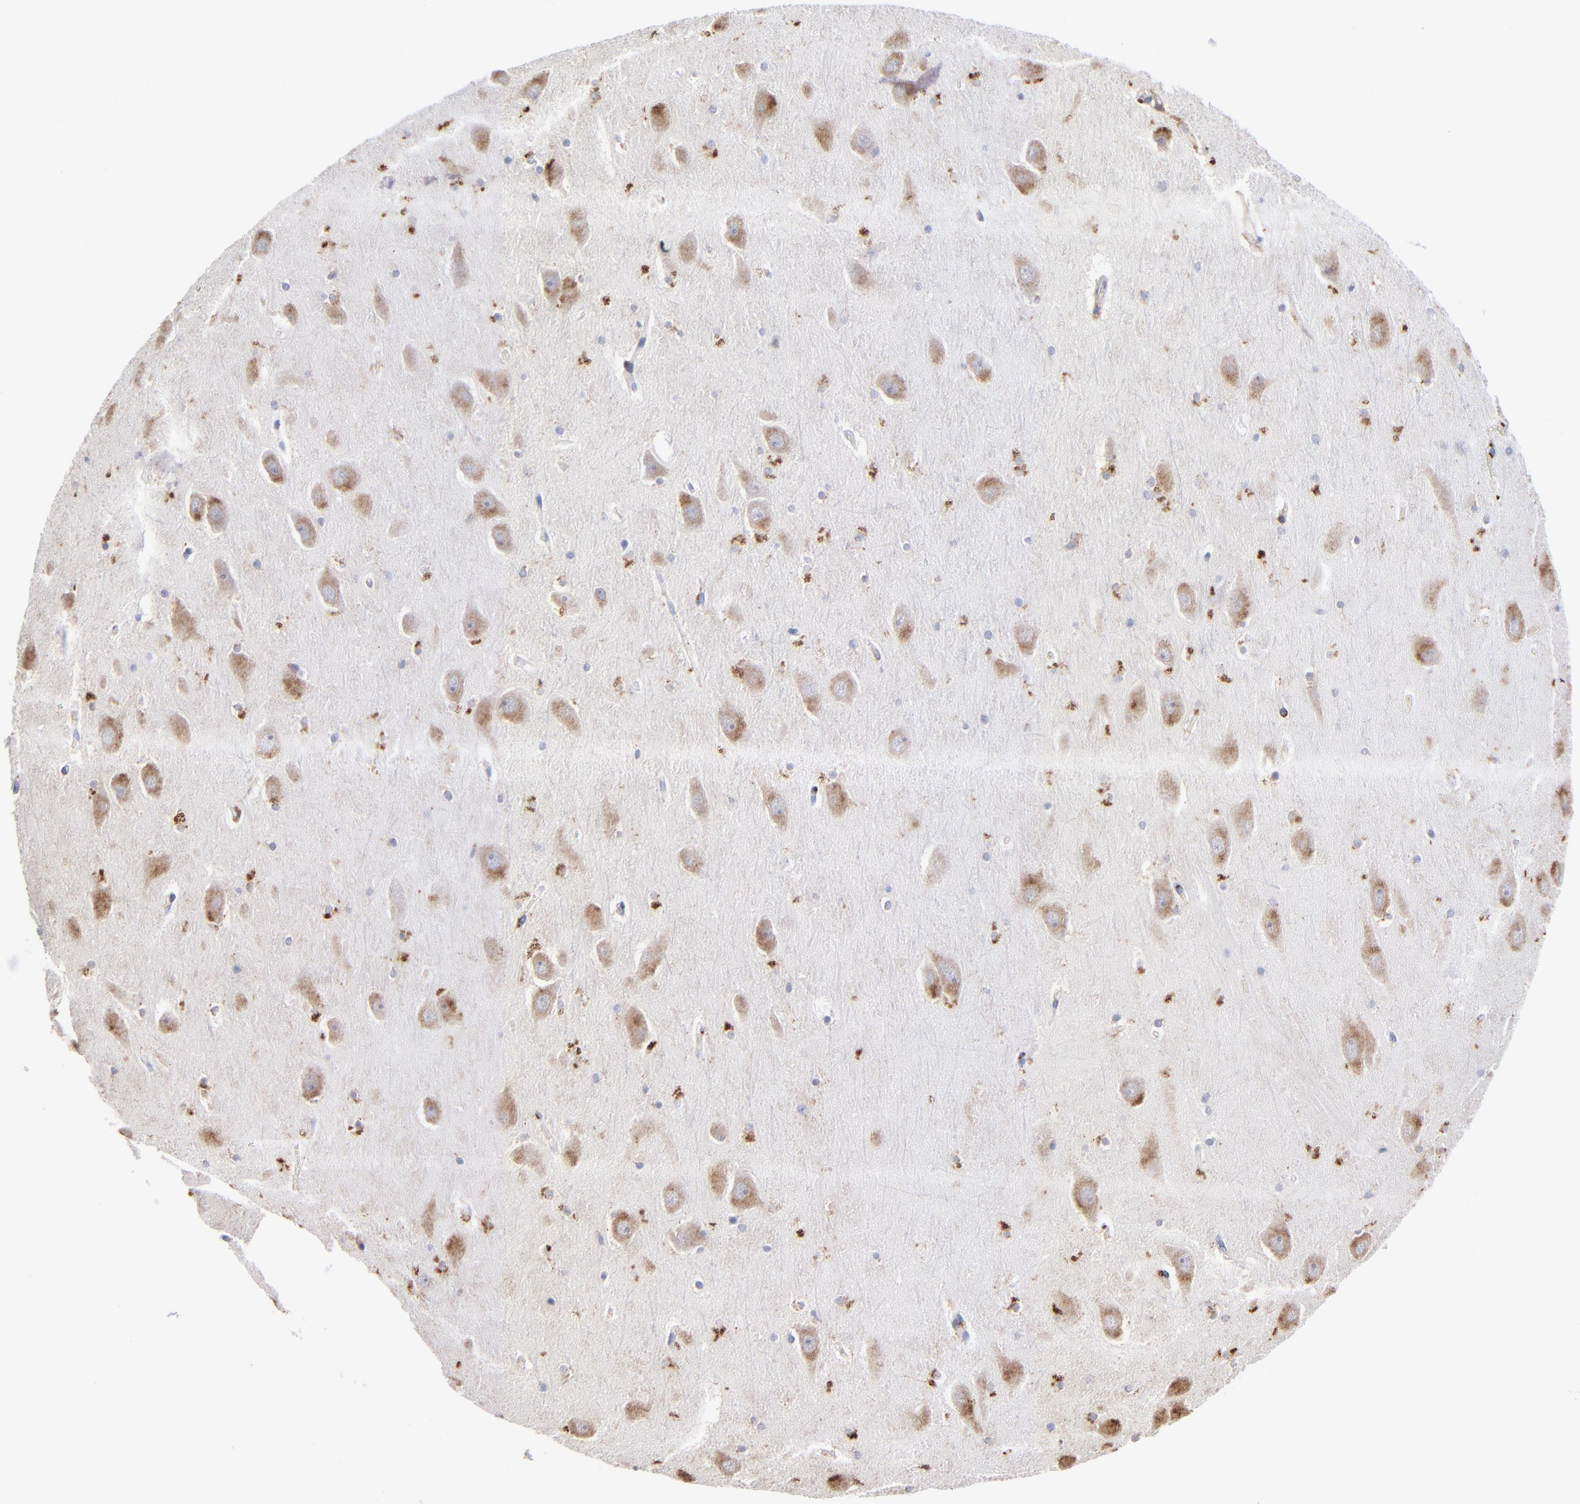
{"staining": {"intensity": "negative", "quantity": "none", "location": "none"}, "tissue": "hippocampus", "cell_type": "Glial cells", "image_type": "normal", "snomed": [{"axis": "morphology", "description": "Normal tissue, NOS"}, {"axis": "topography", "description": "Hippocampus"}], "caption": "A photomicrograph of hippocampus stained for a protein reveals no brown staining in glial cells. The staining is performed using DAB brown chromogen with nuclei counter-stained in using hematoxylin.", "gene": "RRAGA", "patient": {"sex": "male", "age": 45}}